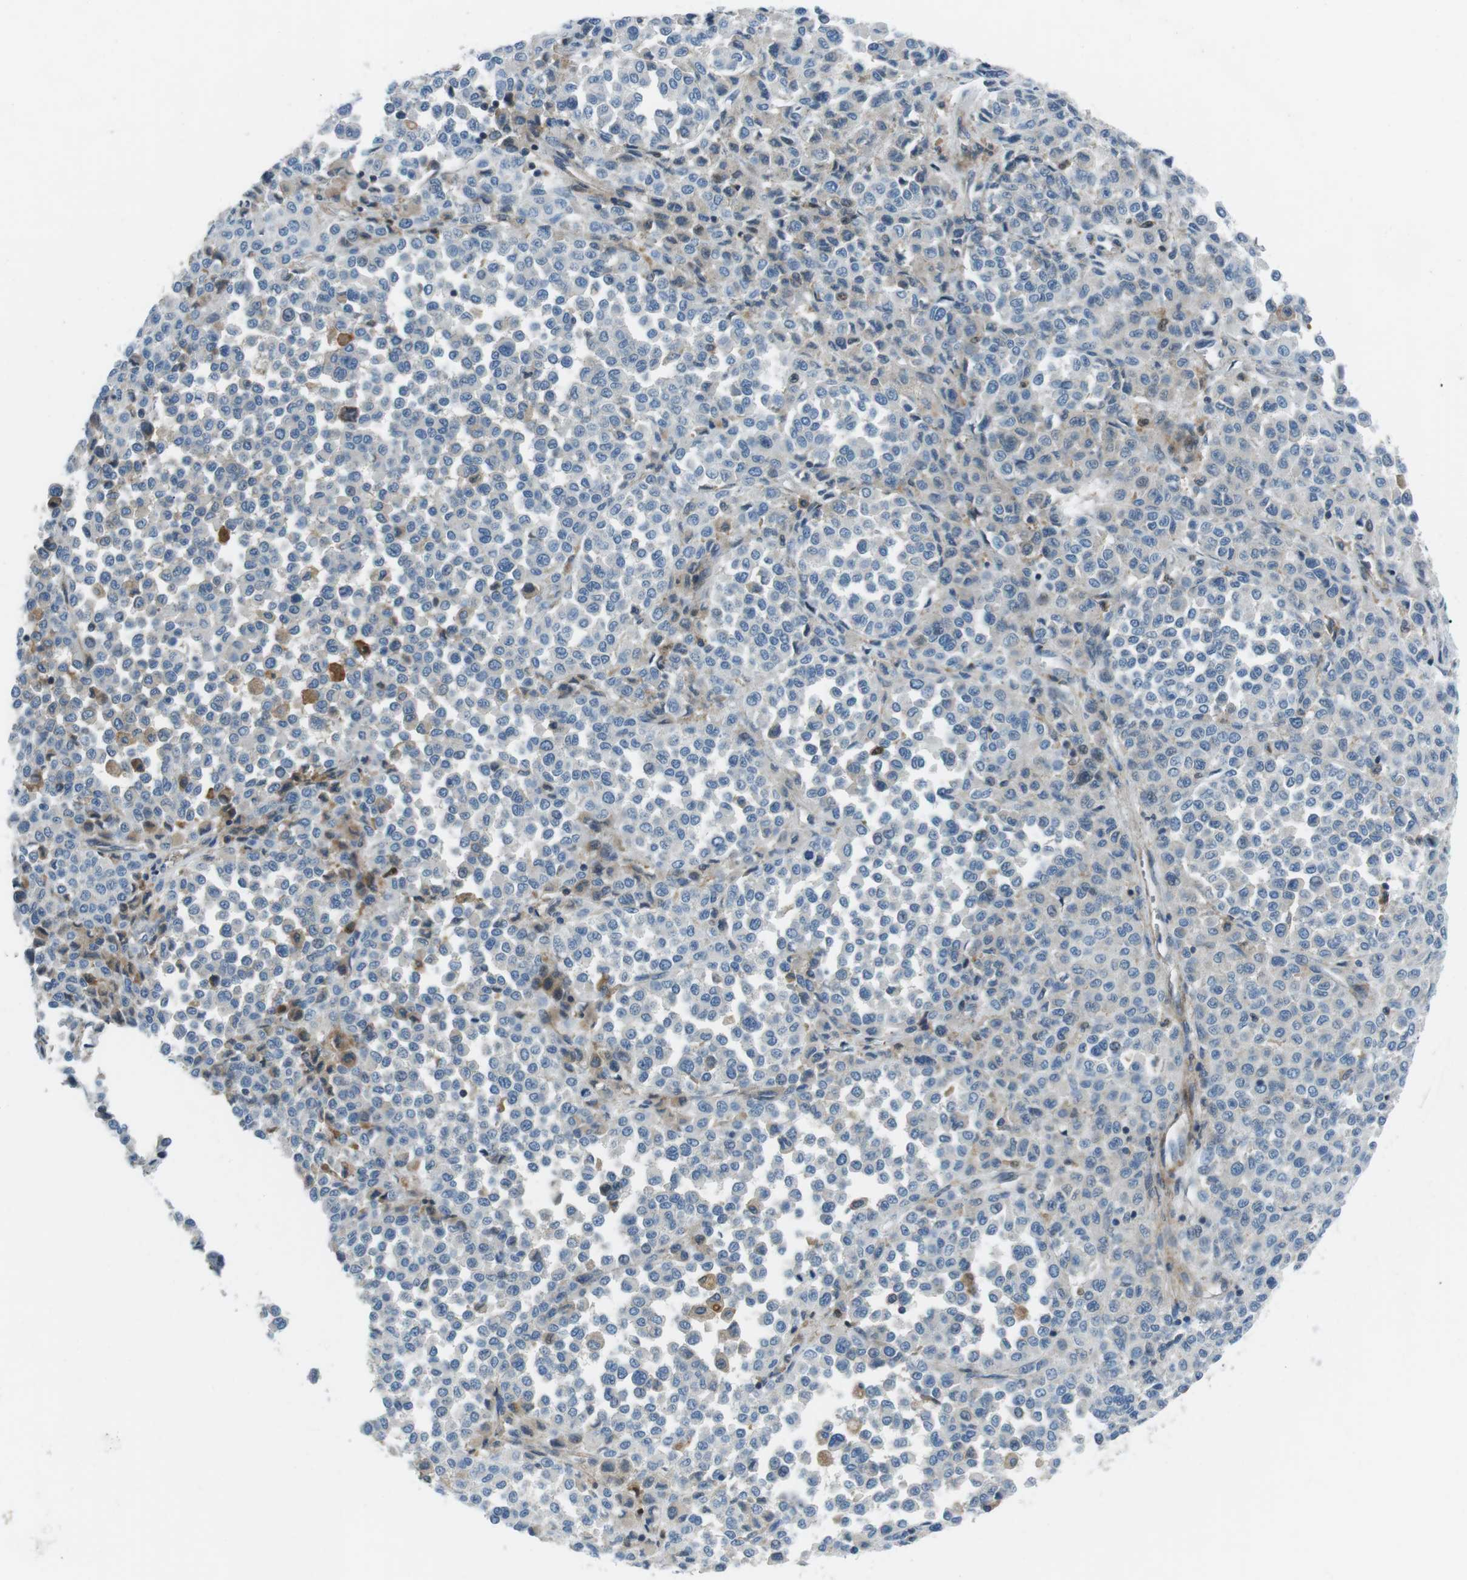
{"staining": {"intensity": "negative", "quantity": "none", "location": "none"}, "tissue": "melanoma", "cell_type": "Tumor cells", "image_type": "cancer", "snomed": [{"axis": "morphology", "description": "Malignant melanoma, Metastatic site"}, {"axis": "topography", "description": "Pancreas"}], "caption": "Immunohistochemistry photomicrograph of neoplastic tissue: melanoma stained with DAB (3,3'-diaminobenzidine) shows no significant protein expression in tumor cells. (Brightfield microscopy of DAB immunohistochemistry (IHC) at high magnification).", "gene": "ARVCF", "patient": {"sex": "female", "age": 30}}